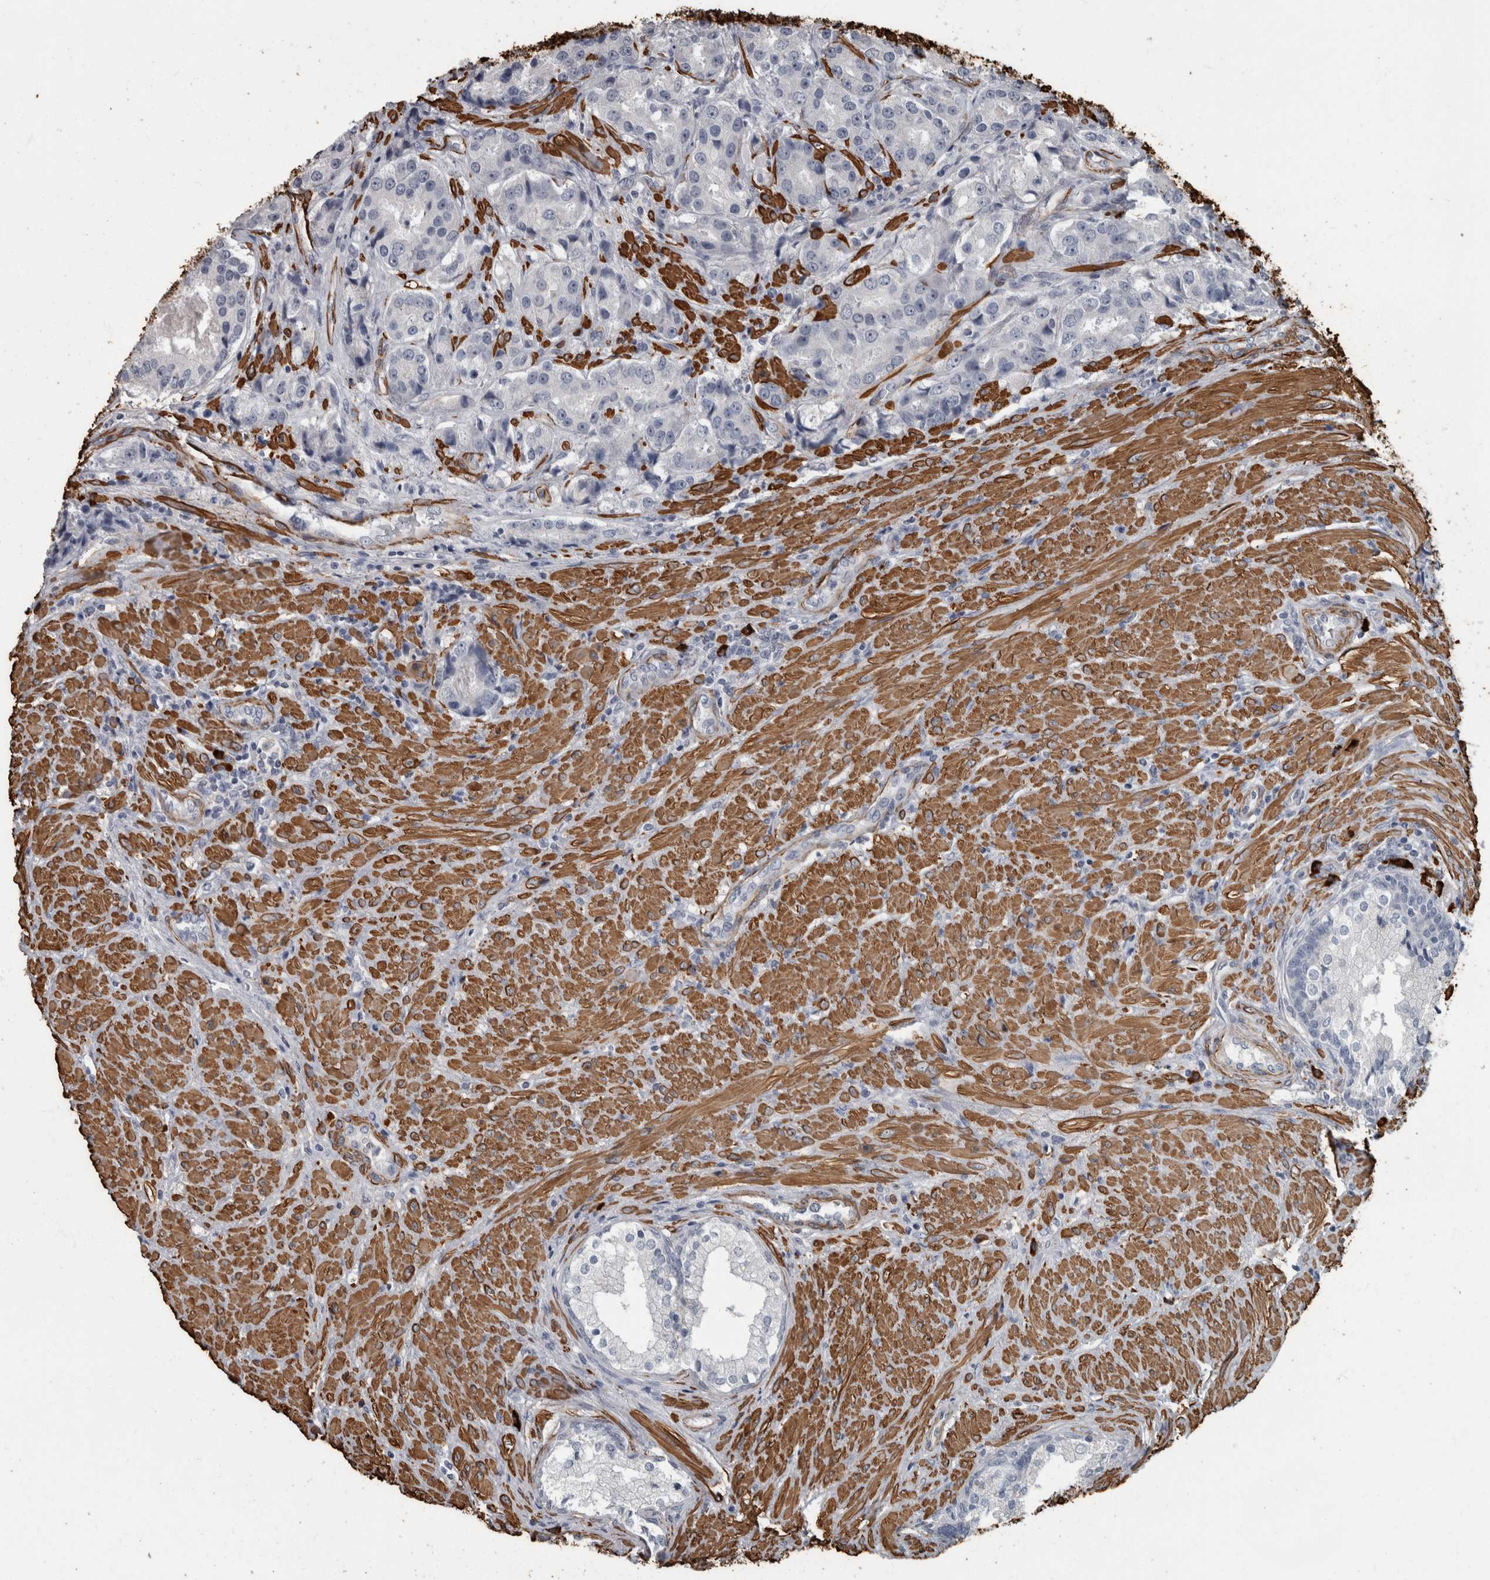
{"staining": {"intensity": "negative", "quantity": "none", "location": "none"}, "tissue": "prostate cancer", "cell_type": "Tumor cells", "image_type": "cancer", "snomed": [{"axis": "morphology", "description": "Adenocarcinoma, High grade"}, {"axis": "topography", "description": "Prostate"}], "caption": "This is an immunohistochemistry photomicrograph of adenocarcinoma (high-grade) (prostate). There is no expression in tumor cells.", "gene": "MASTL", "patient": {"sex": "male", "age": 60}}